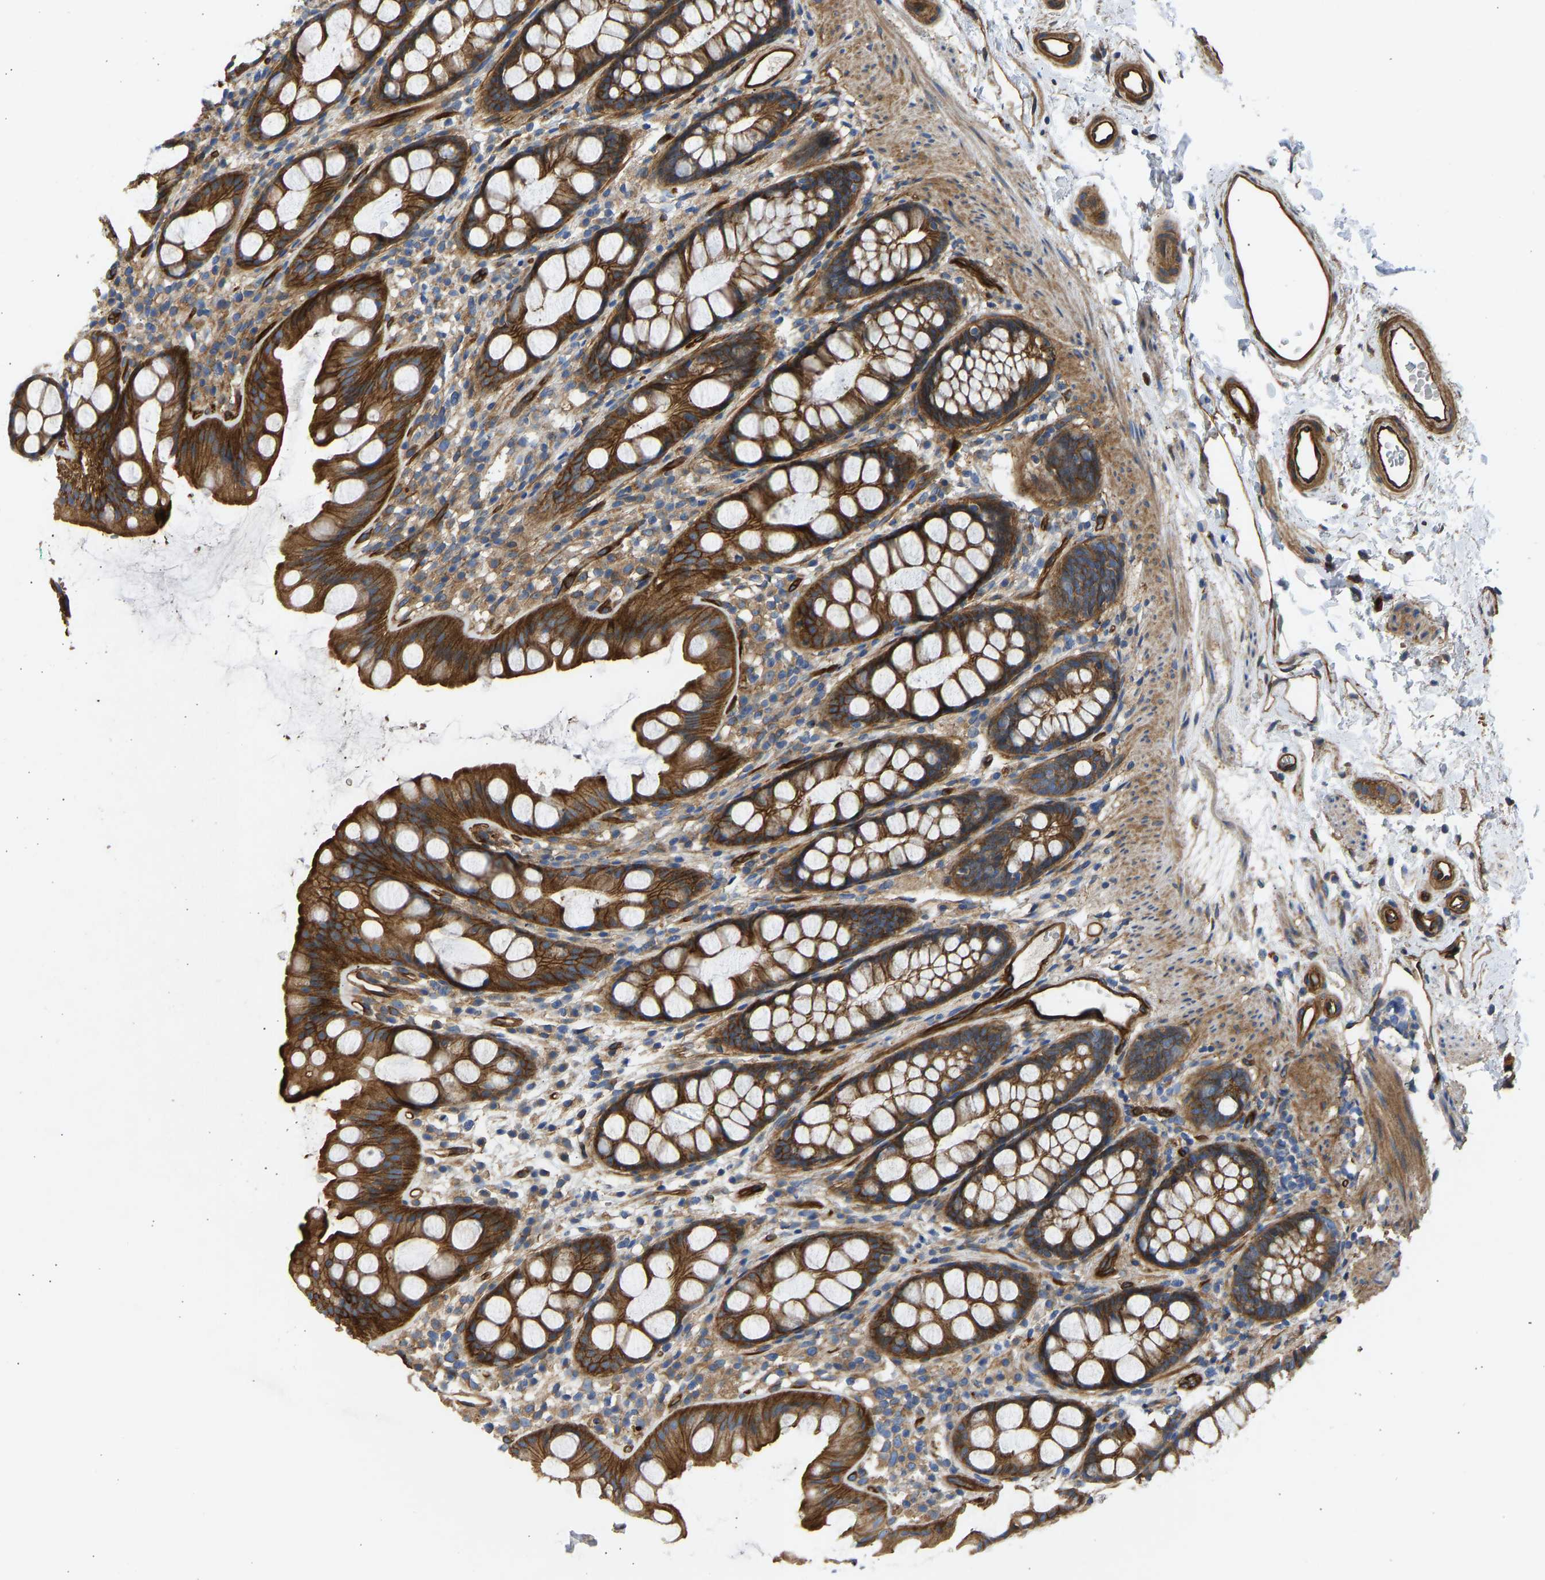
{"staining": {"intensity": "strong", "quantity": ">75%", "location": "cytoplasmic/membranous"}, "tissue": "rectum", "cell_type": "Glandular cells", "image_type": "normal", "snomed": [{"axis": "morphology", "description": "Normal tissue, NOS"}, {"axis": "topography", "description": "Rectum"}], "caption": "Immunohistochemistry staining of normal rectum, which reveals high levels of strong cytoplasmic/membranous positivity in approximately >75% of glandular cells indicating strong cytoplasmic/membranous protein positivity. The staining was performed using DAB (3,3'-diaminobenzidine) (brown) for protein detection and nuclei were counterstained in hematoxylin (blue).", "gene": "MYO1C", "patient": {"sex": "female", "age": 65}}